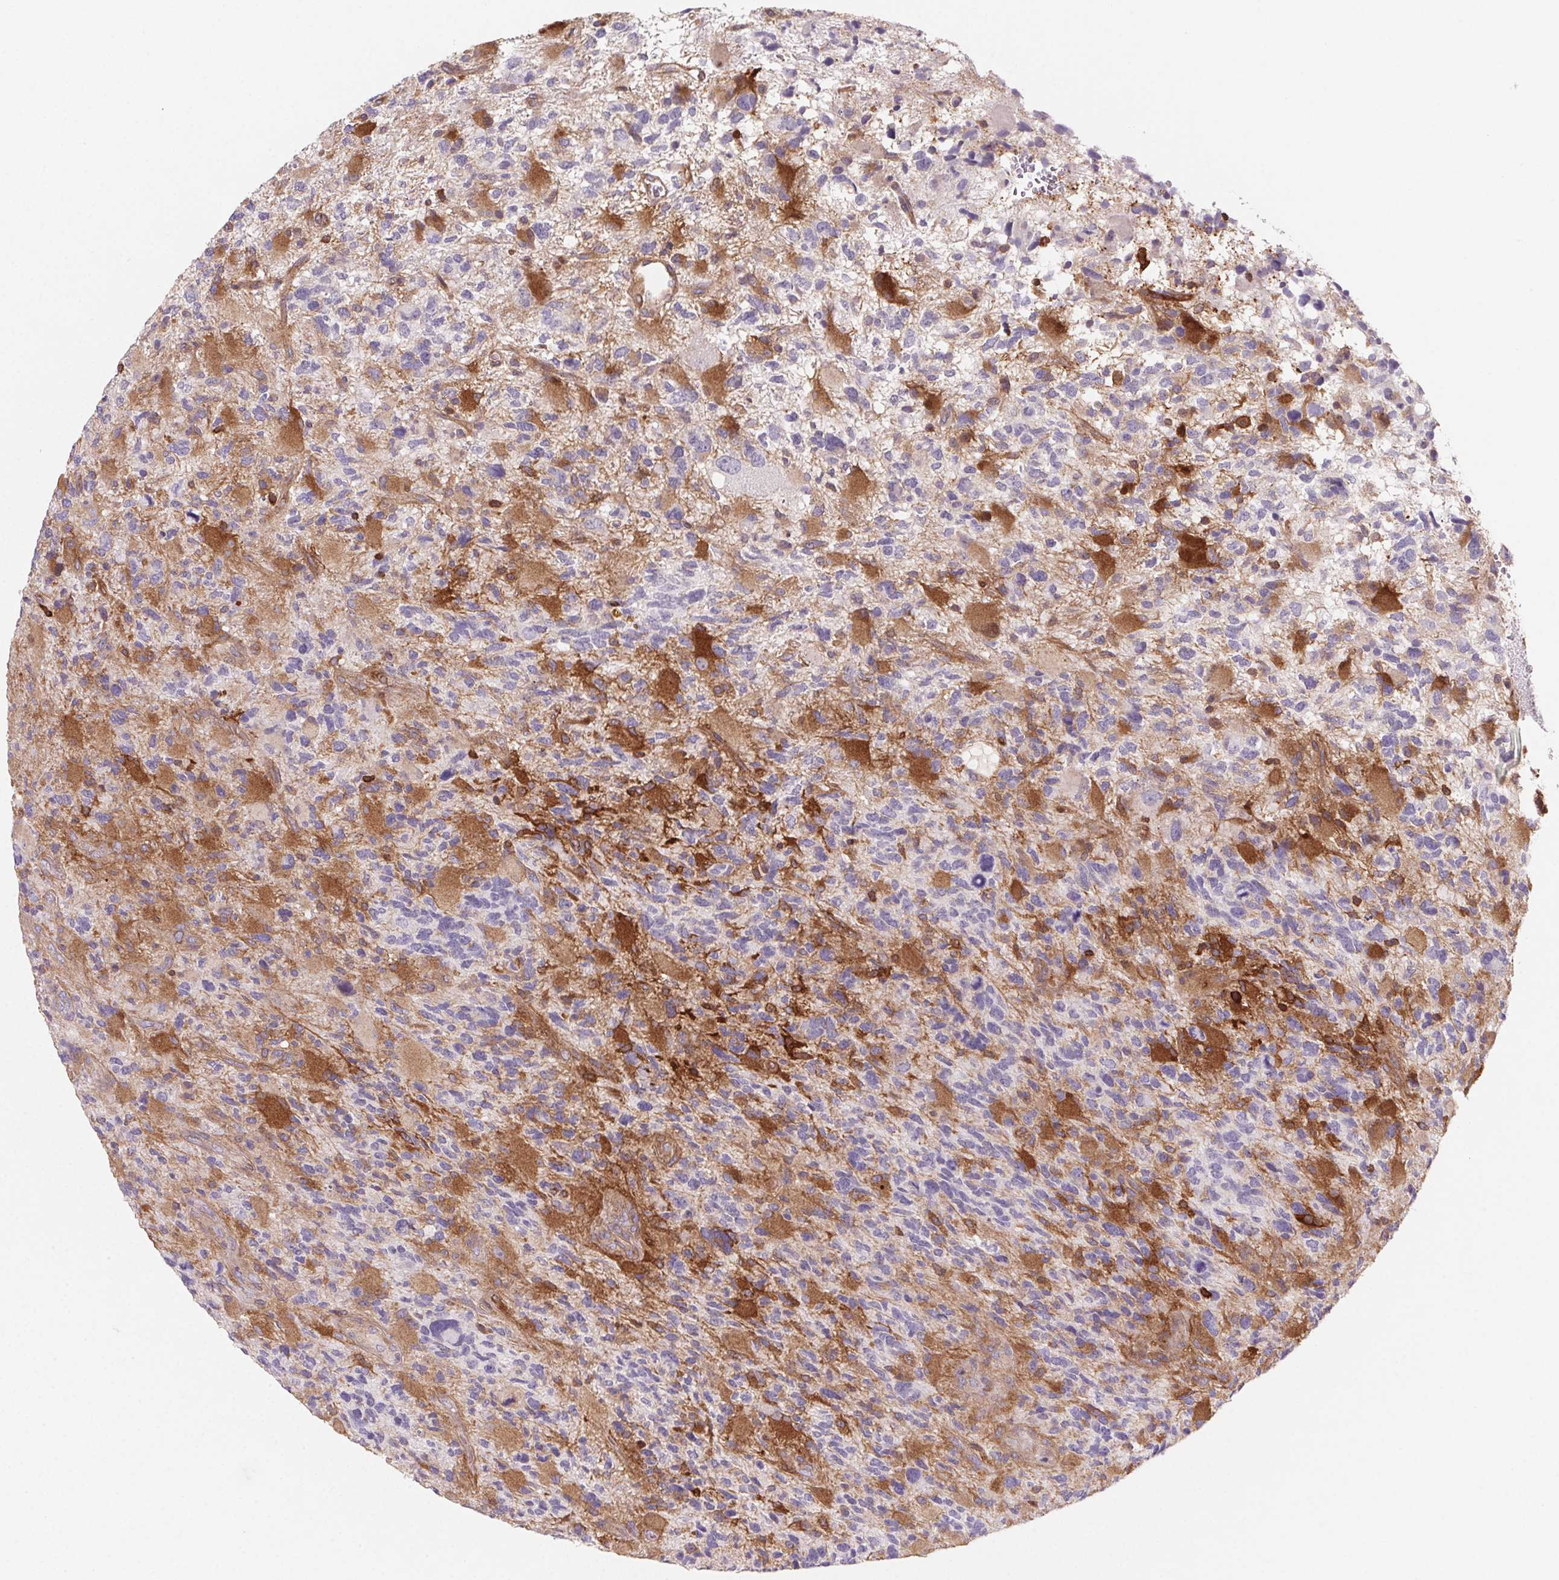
{"staining": {"intensity": "strong", "quantity": "<25%", "location": "cytoplasmic/membranous"}, "tissue": "glioma", "cell_type": "Tumor cells", "image_type": "cancer", "snomed": [{"axis": "morphology", "description": "Glioma, malignant, High grade"}, {"axis": "topography", "description": "Brain"}], "caption": "High-grade glioma (malignant) tissue exhibits strong cytoplasmic/membranous positivity in approximately <25% of tumor cells Nuclei are stained in blue.", "gene": "GBP1", "patient": {"sex": "female", "age": 71}}